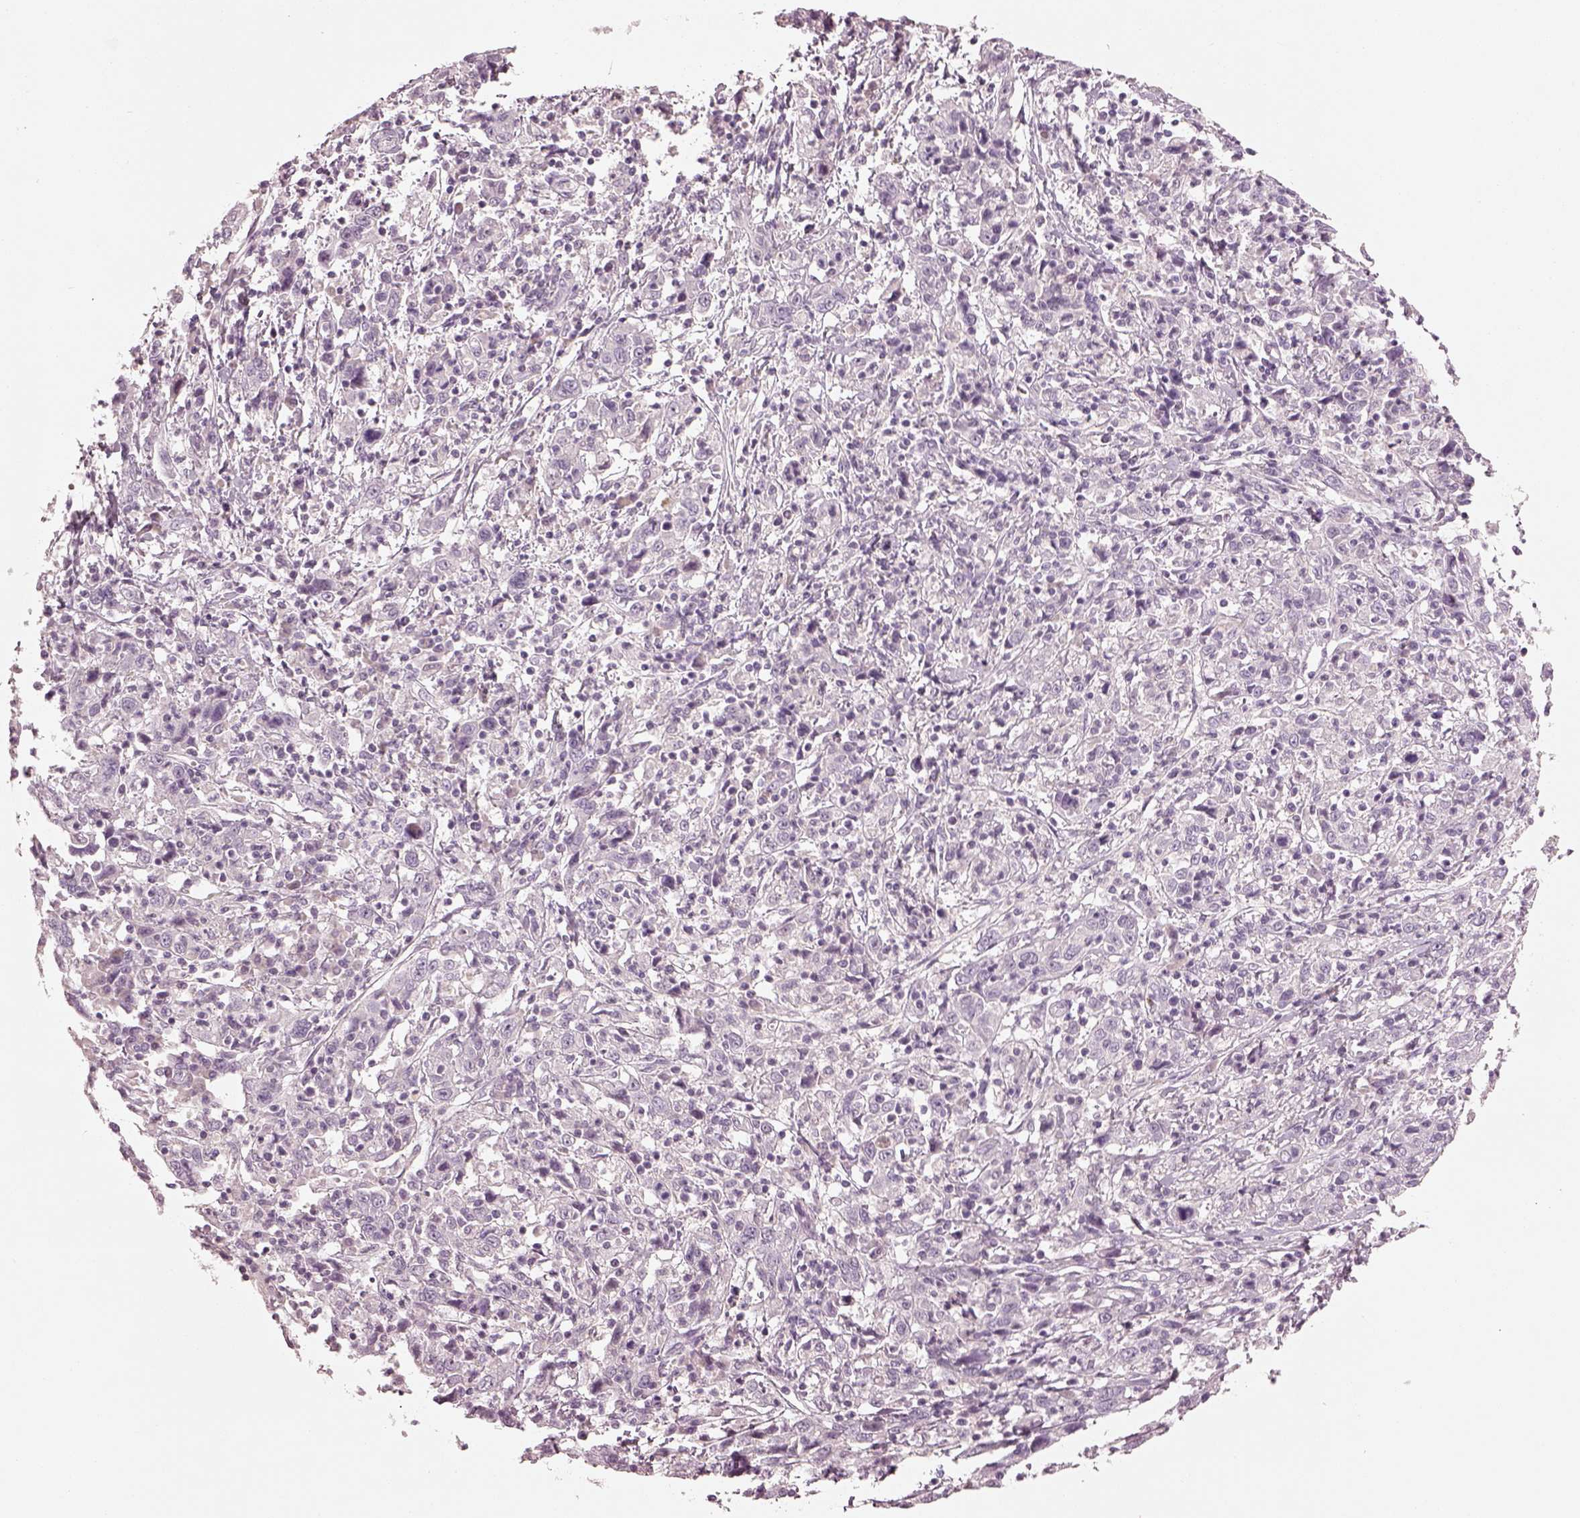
{"staining": {"intensity": "negative", "quantity": "none", "location": "none"}, "tissue": "cervical cancer", "cell_type": "Tumor cells", "image_type": "cancer", "snomed": [{"axis": "morphology", "description": "Squamous cell carcinoma, NOS"}, {"axis": "topography", "description": "Cervix"}], "caption": "An IHC image of squamous cell carcinoma (cervical) is shown. There is no staining in tumor cells of squamous cell carcinoma (cervical).", "gene": "SPATA6L", "patient": {"sex": "female", "age": 46}}